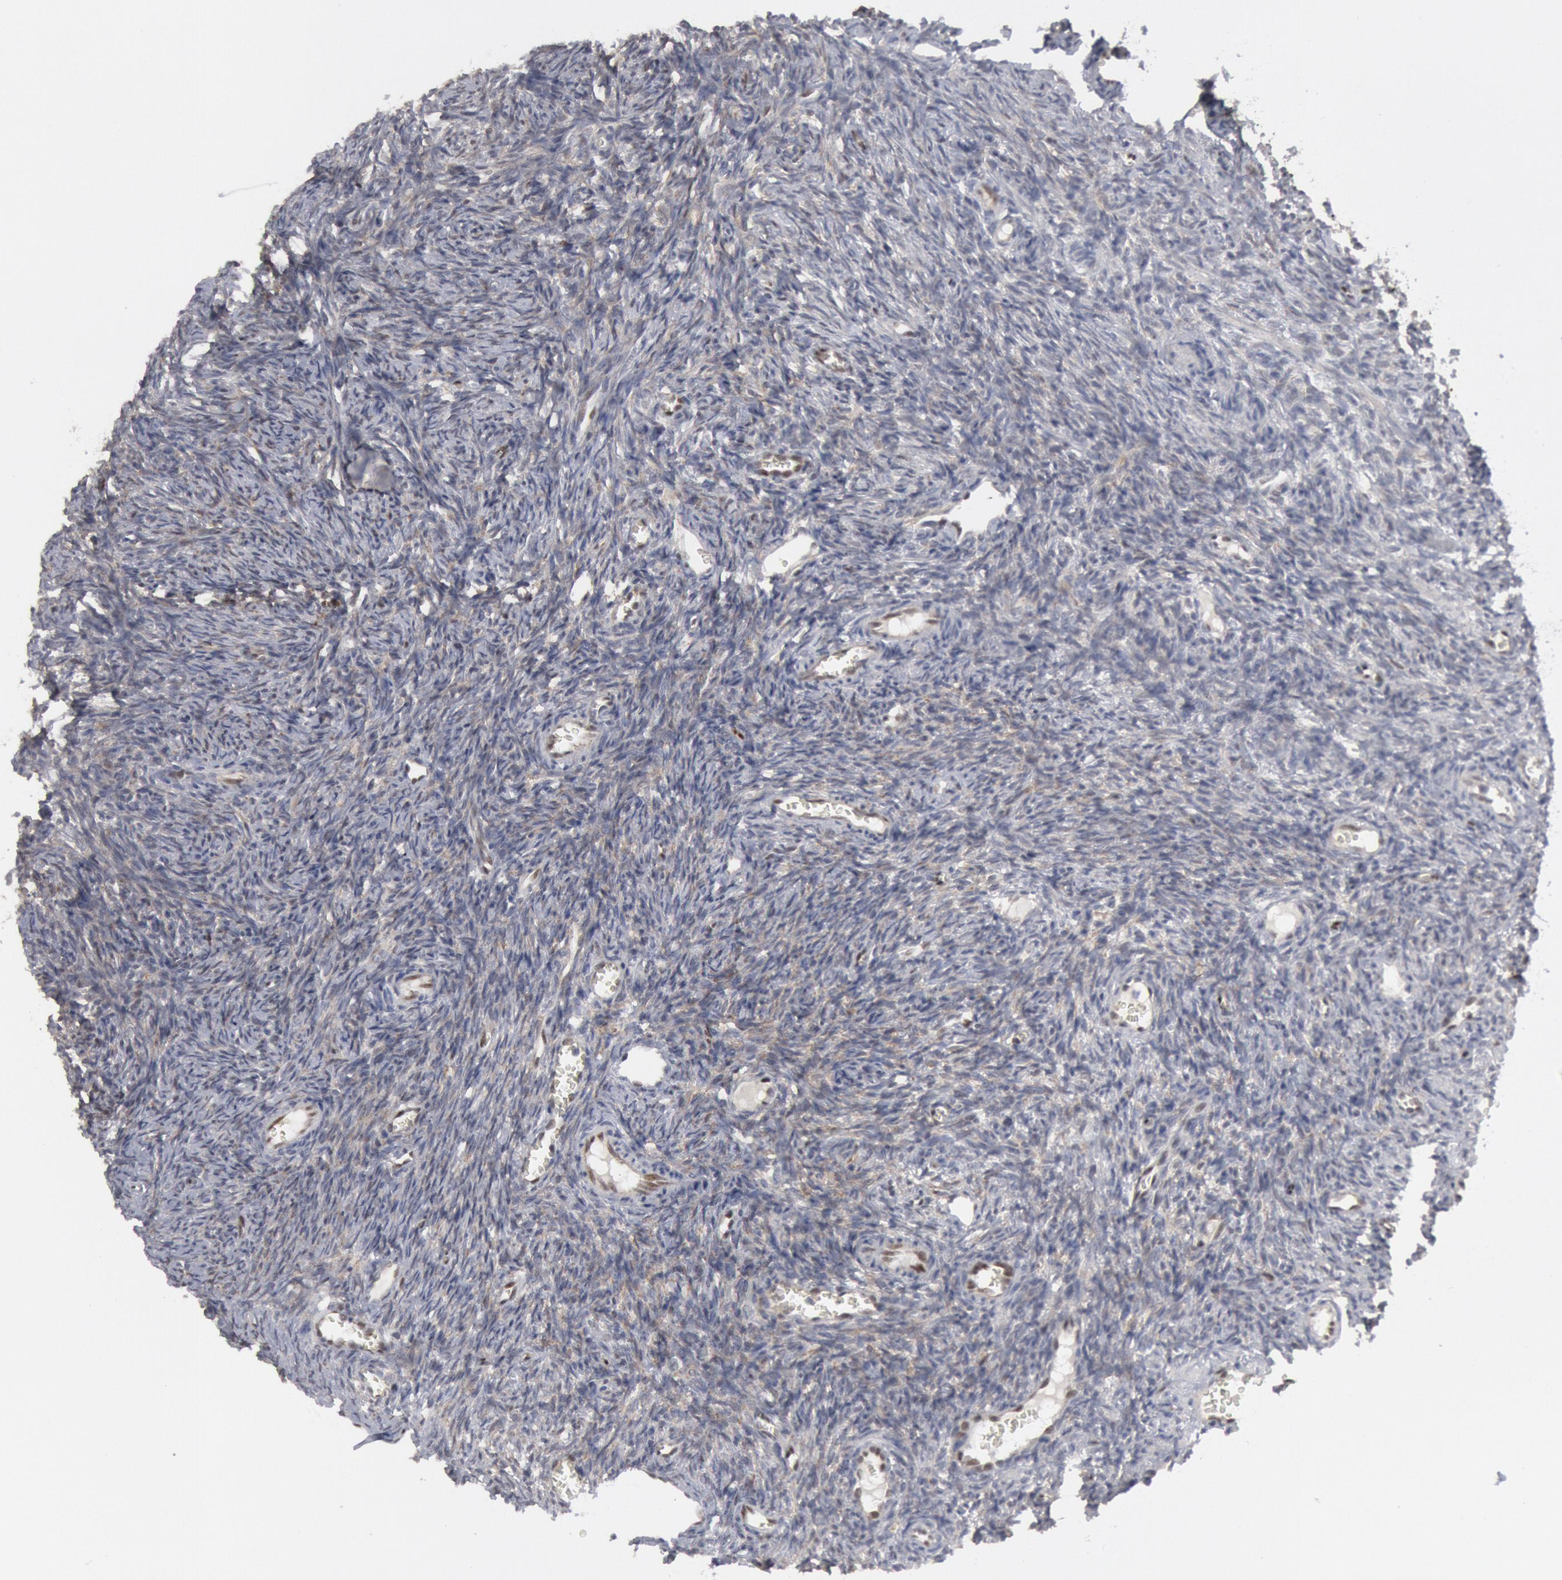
{"staining": {"intensity": "negative", "quantity": "none", "location": "none"}, "tissue": "ovary", "cell_type": "Ovarian stroma cells", "image_type": "normal", "snomed": [{"axis": "morphology", "description": "Normal tissue, NOS"}, {"axis": "topography", "description": "Ovary"}], "caption": "The photomicrograph demonstrates no staining of ovarian stroma cells in normal ovary. The staining is performed using DAB brown chromogen with nuclei counter-stained in using hematoxylin.", "gene": "FOXO1", "patient": {"sex": "female", "age": 27}}